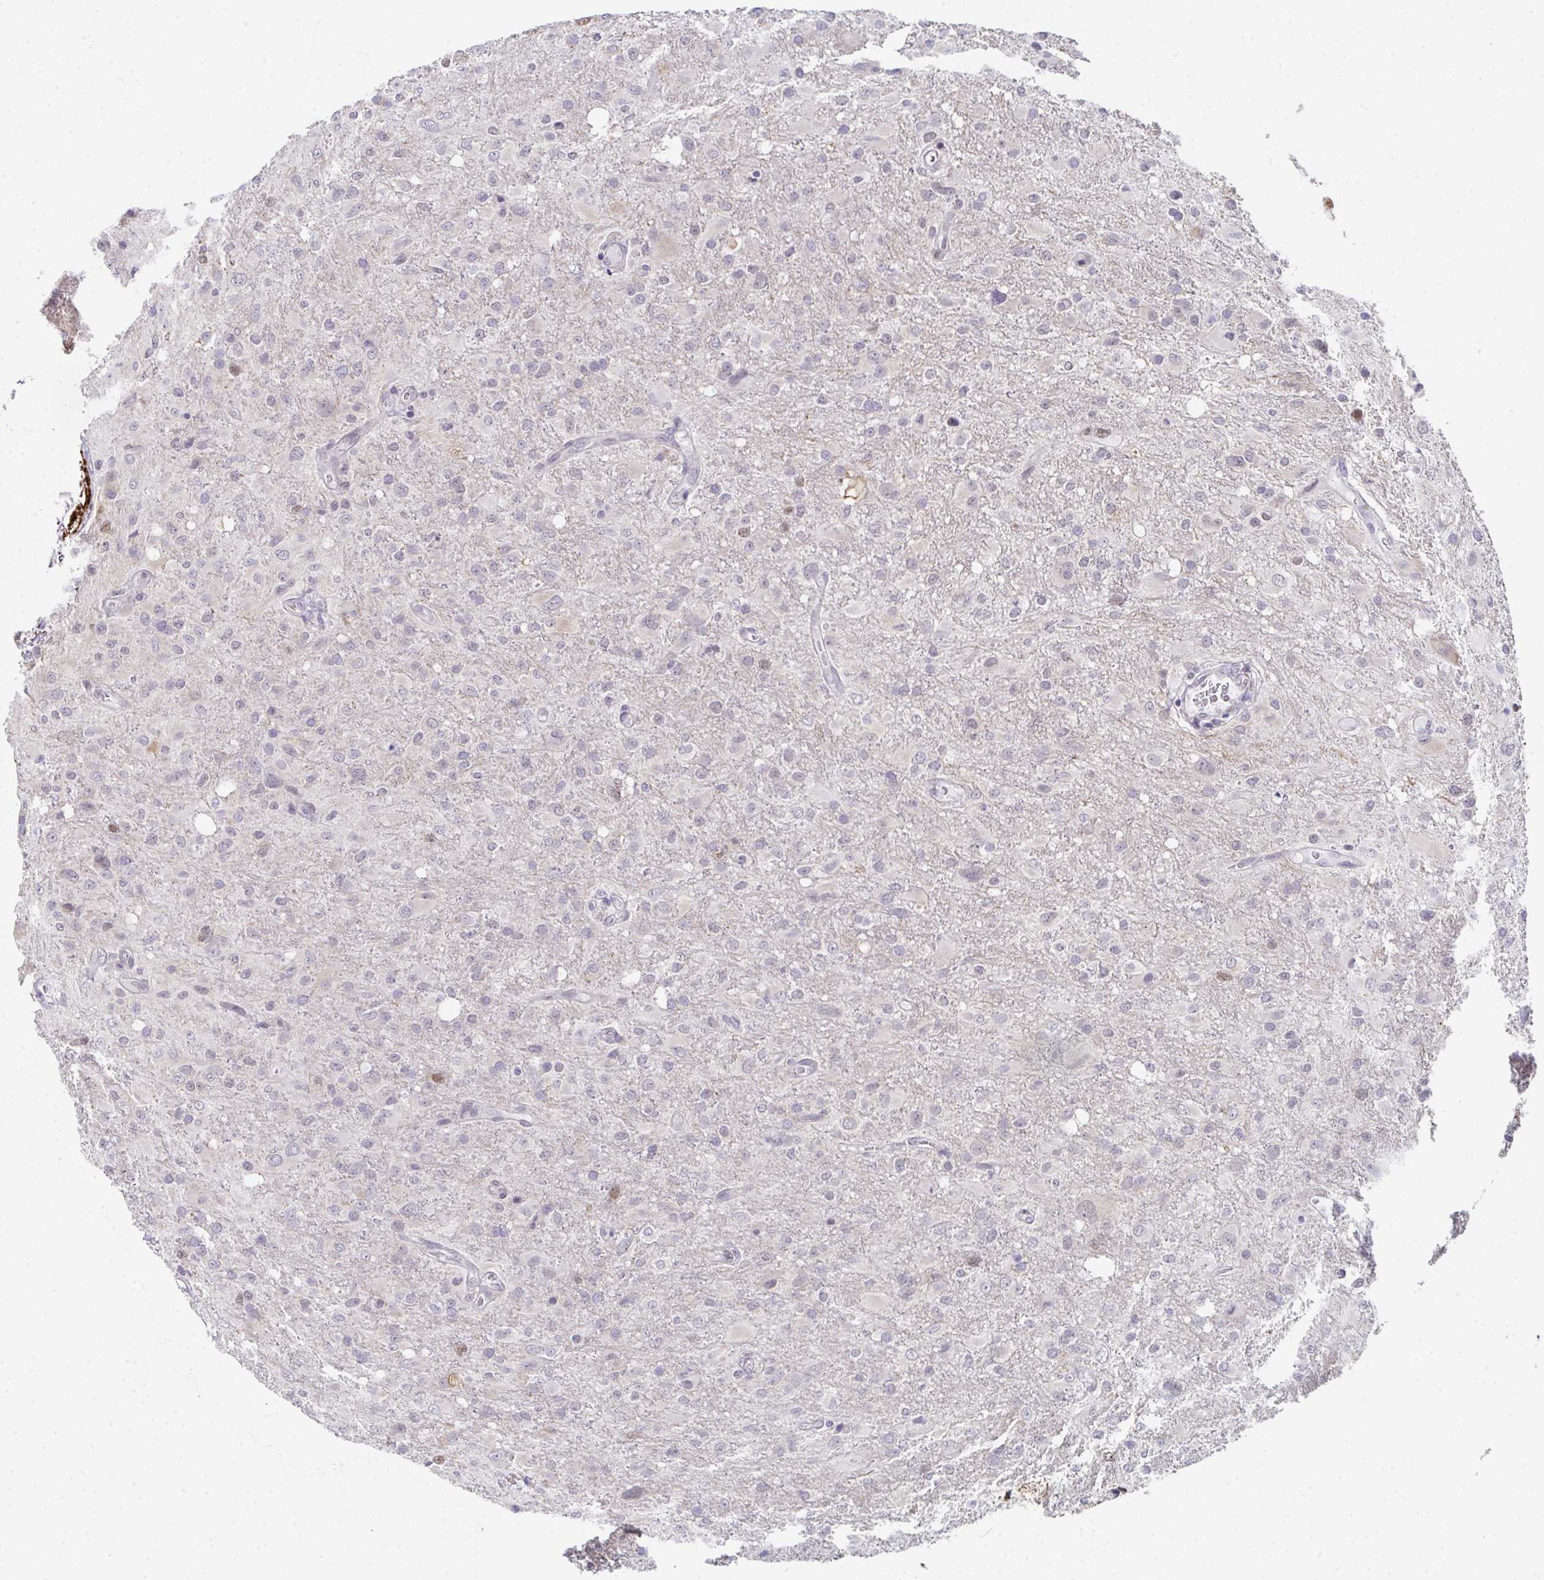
{"staining": {"intensity": "moderate", "quantity": "<25%", "location": "nuclear"}, "tissue": "glioma", "cell_type": "Tumor cells", "image_type": "cancer", "snomed": [{"axis": "morphology", "description": "Glioma, malignant, High grade"}, {"axis": "topography", "description": "Brain"}], "caption": "Immunohistochemical staining of human glioma demonstrates low levels of moderate nuclear staining in approximately <25% of tumor cells.", "gene": "GINS2", "patient": {"sex": "male", "age": 53}}